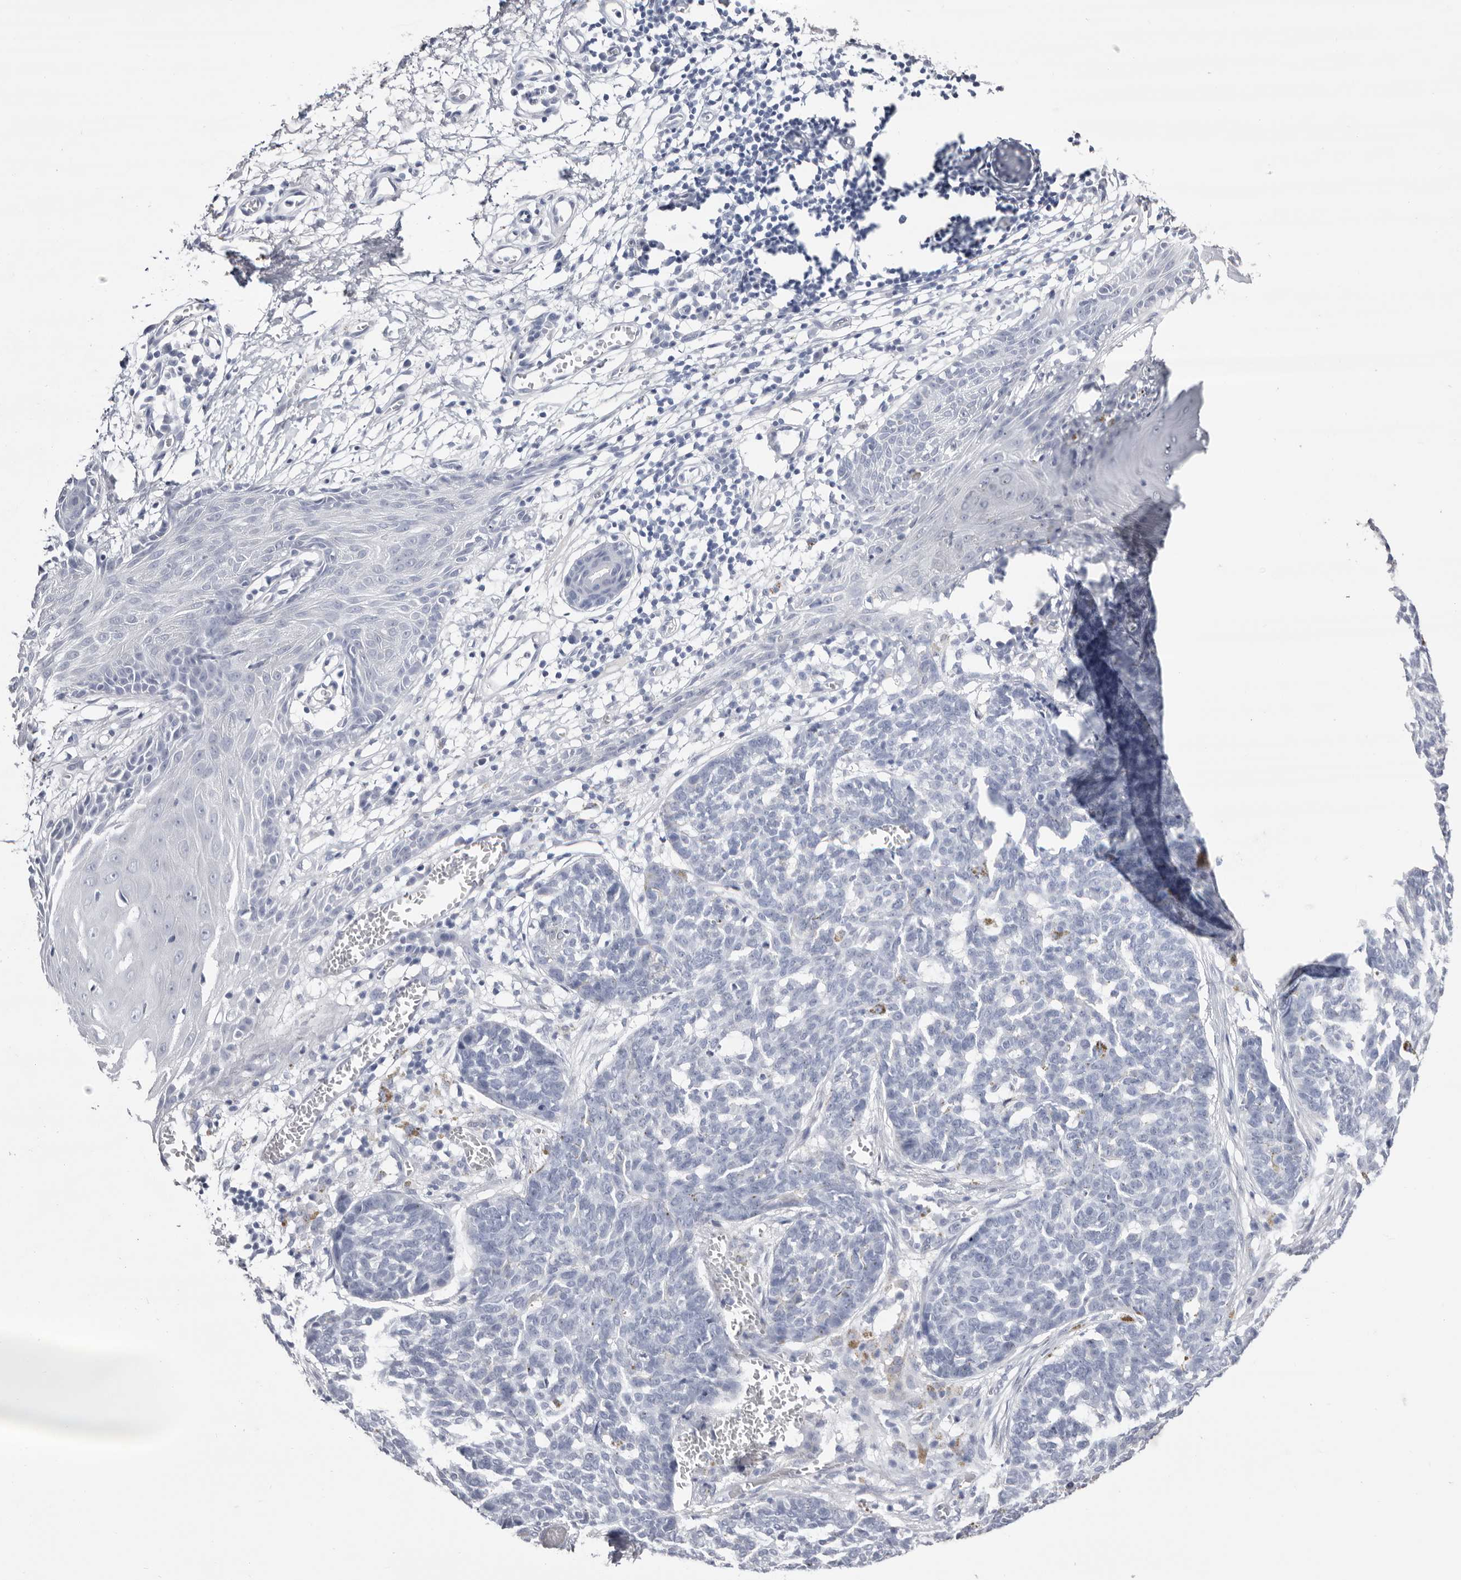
{"staining": {"intensity": "negative", "quantity": "none", "location": "none"}, "tissue": "skin cancer", "cell_type": "Tumor cells", "image_type": "cancer", "snomed": [{"axis": "morphology", "description": "Basal cell carcinoma"}, {"axis": "topography", "description": "Skin"}], "caption": "The immunohistochemistry (IHC) photomicrograph has no significant positivity in tumor cells of skin basal cell carcinoma tissue.", "gene": "LPO", "patient": {"sex": "male", "age": 85}}